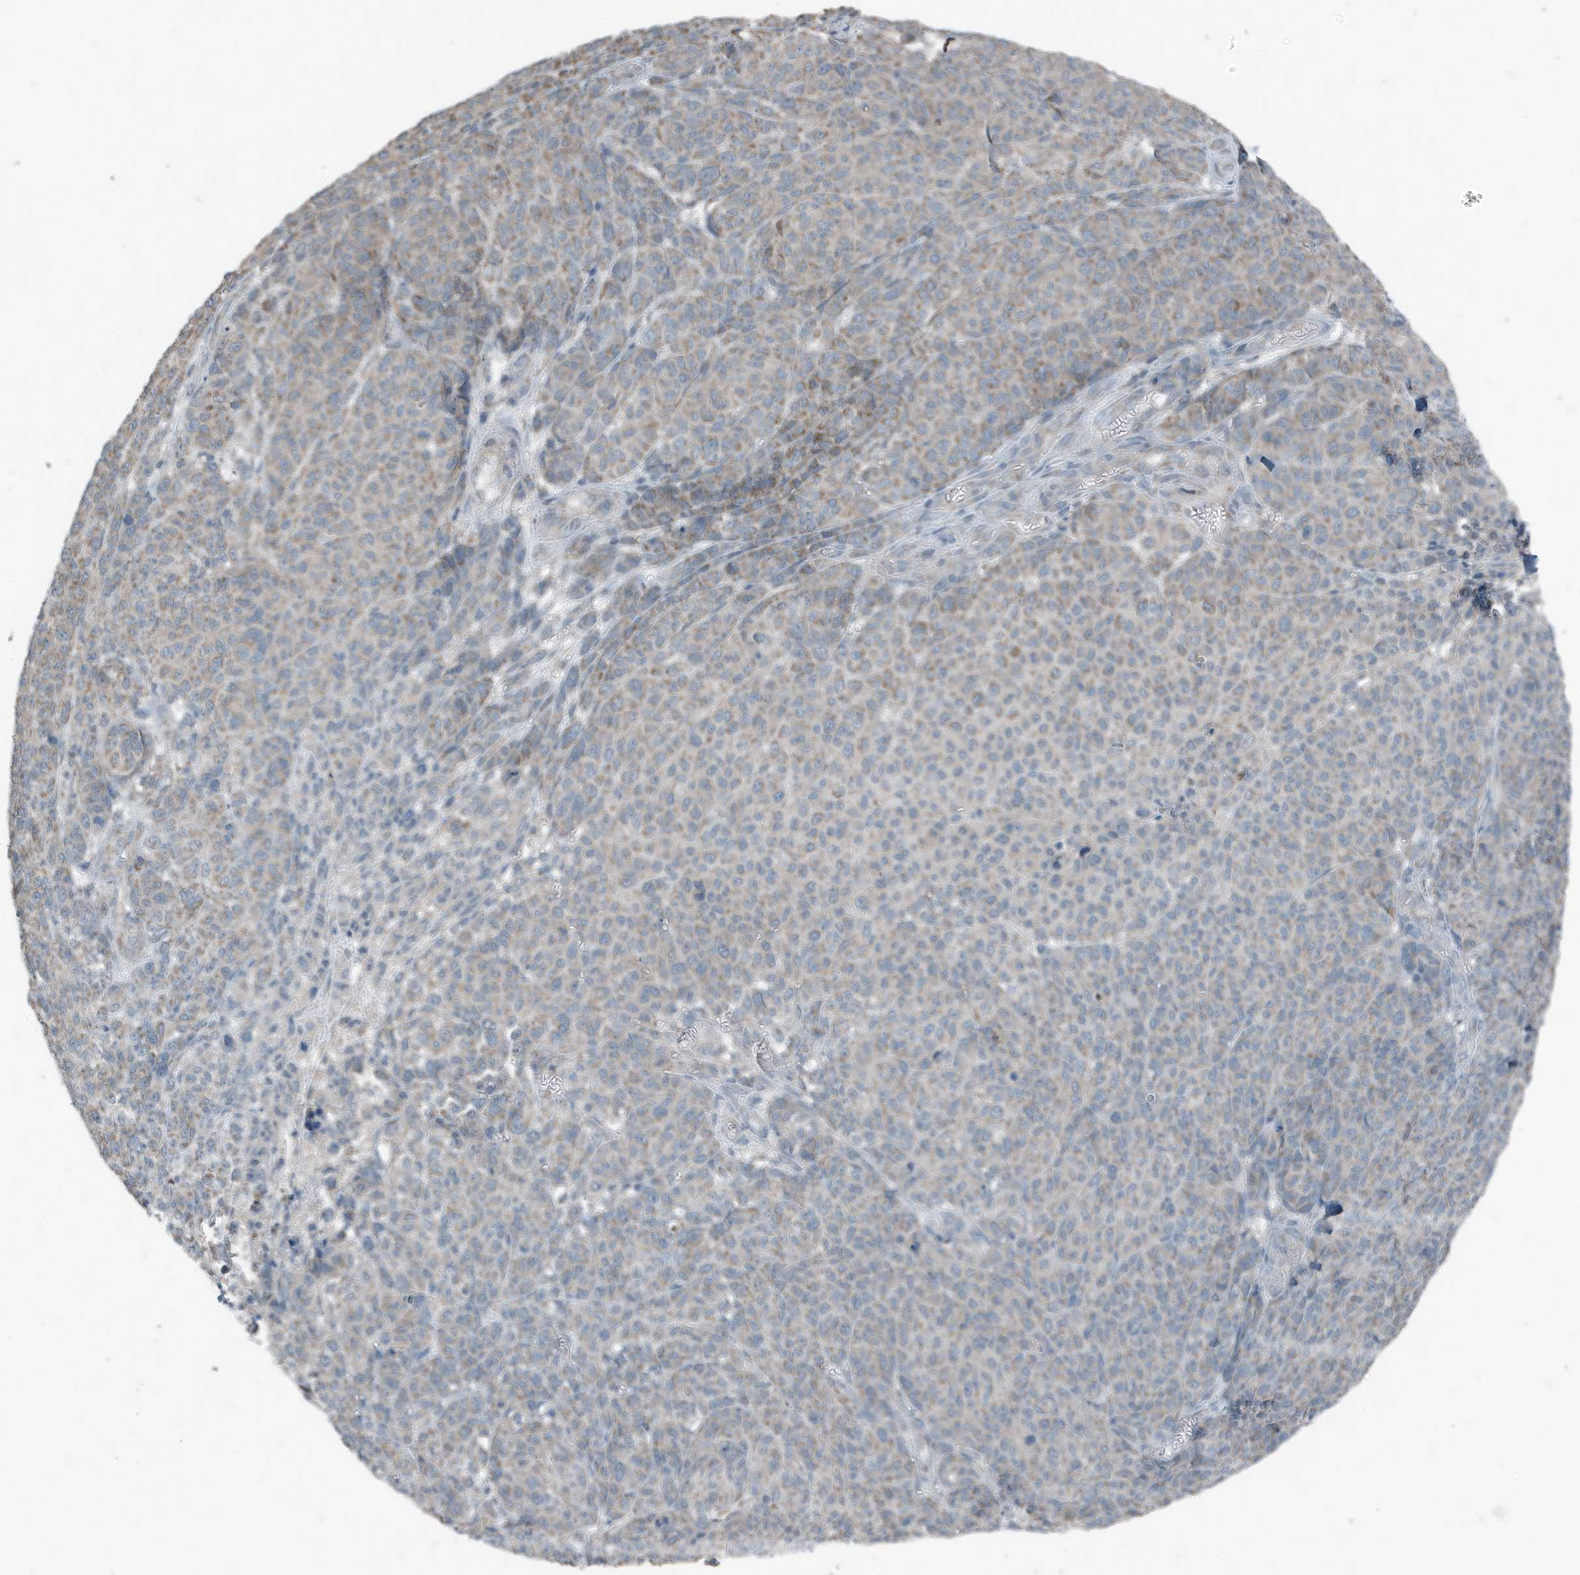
{"staining": {"intensity": "weak", "quantity": "25%-75%", "location": "cytoplasmic/membranous"}, "tissue": "melanoma", "cell_type": "Tumor cells", "image_type": "cancer", "snomed": [{"axis": "morphology", "description": "Malignant melanoma, NOS"}, {"axis": "topography", "description": "Skin"}], "caption": "Melanoma stained with a brown dye displays weak cytoplasmic/membranous positive staining in about 25%-75% of tumor cells.", "gene": "MT-CYB", "patient": {"sex": "male", "age": 49}}